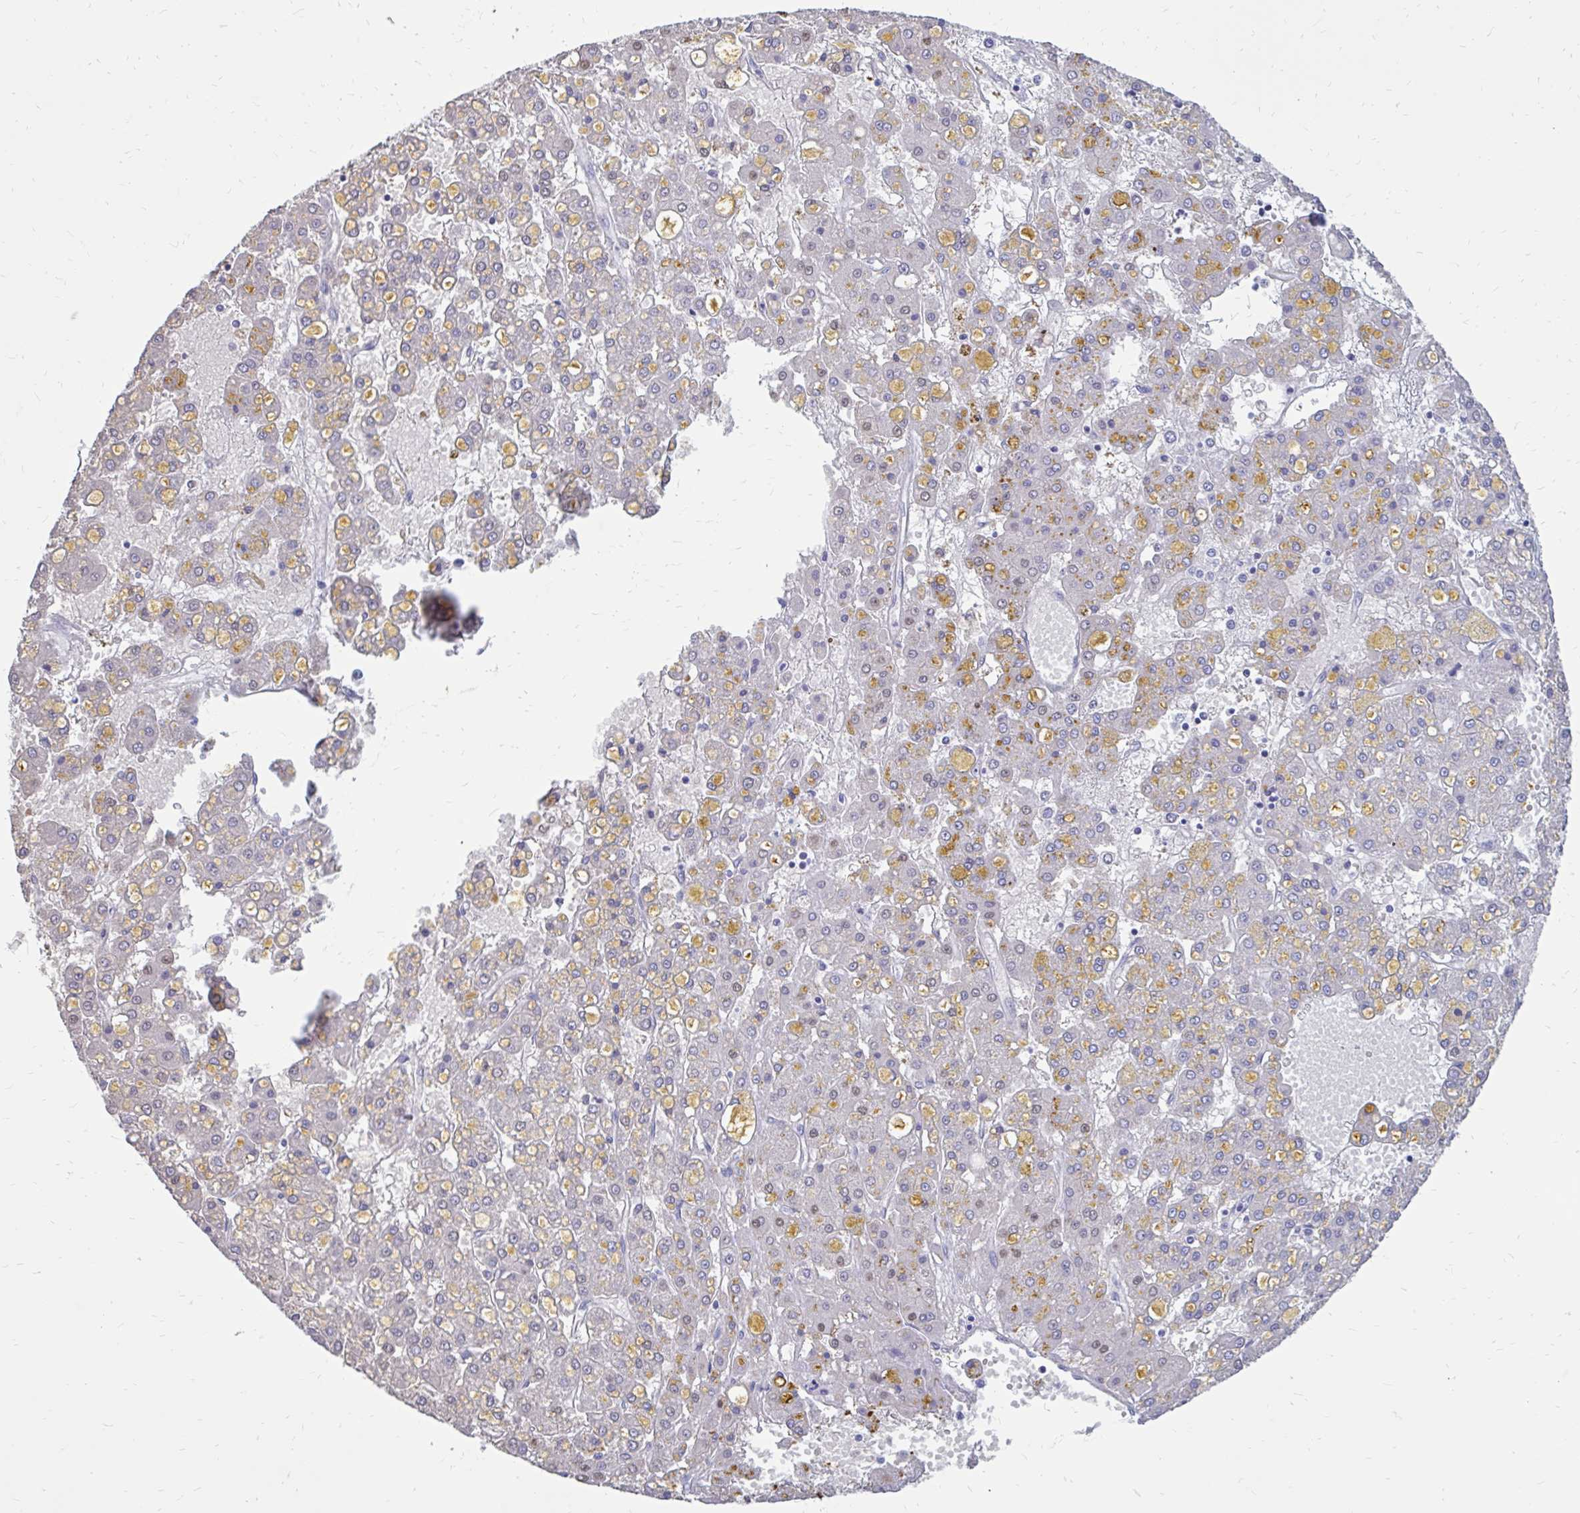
{"staining": {"intensity": "negative", "quantity": "none", "location": "none"}, "tissue": "liver cancer", "cell_type": "Tumor cells", "image_type": "cancer", "snomed": [{"axis": "morphology", "description": "Carcinoma, Hepatocellular, NOS"}, {"axis": "topography", "description": "Liver"}], "caption": "Tumor cells show no significant expression in liver hepatocellular carcinoma.", "gene": "IGSF5", "patient": {"sex": "male", "age": 67}}